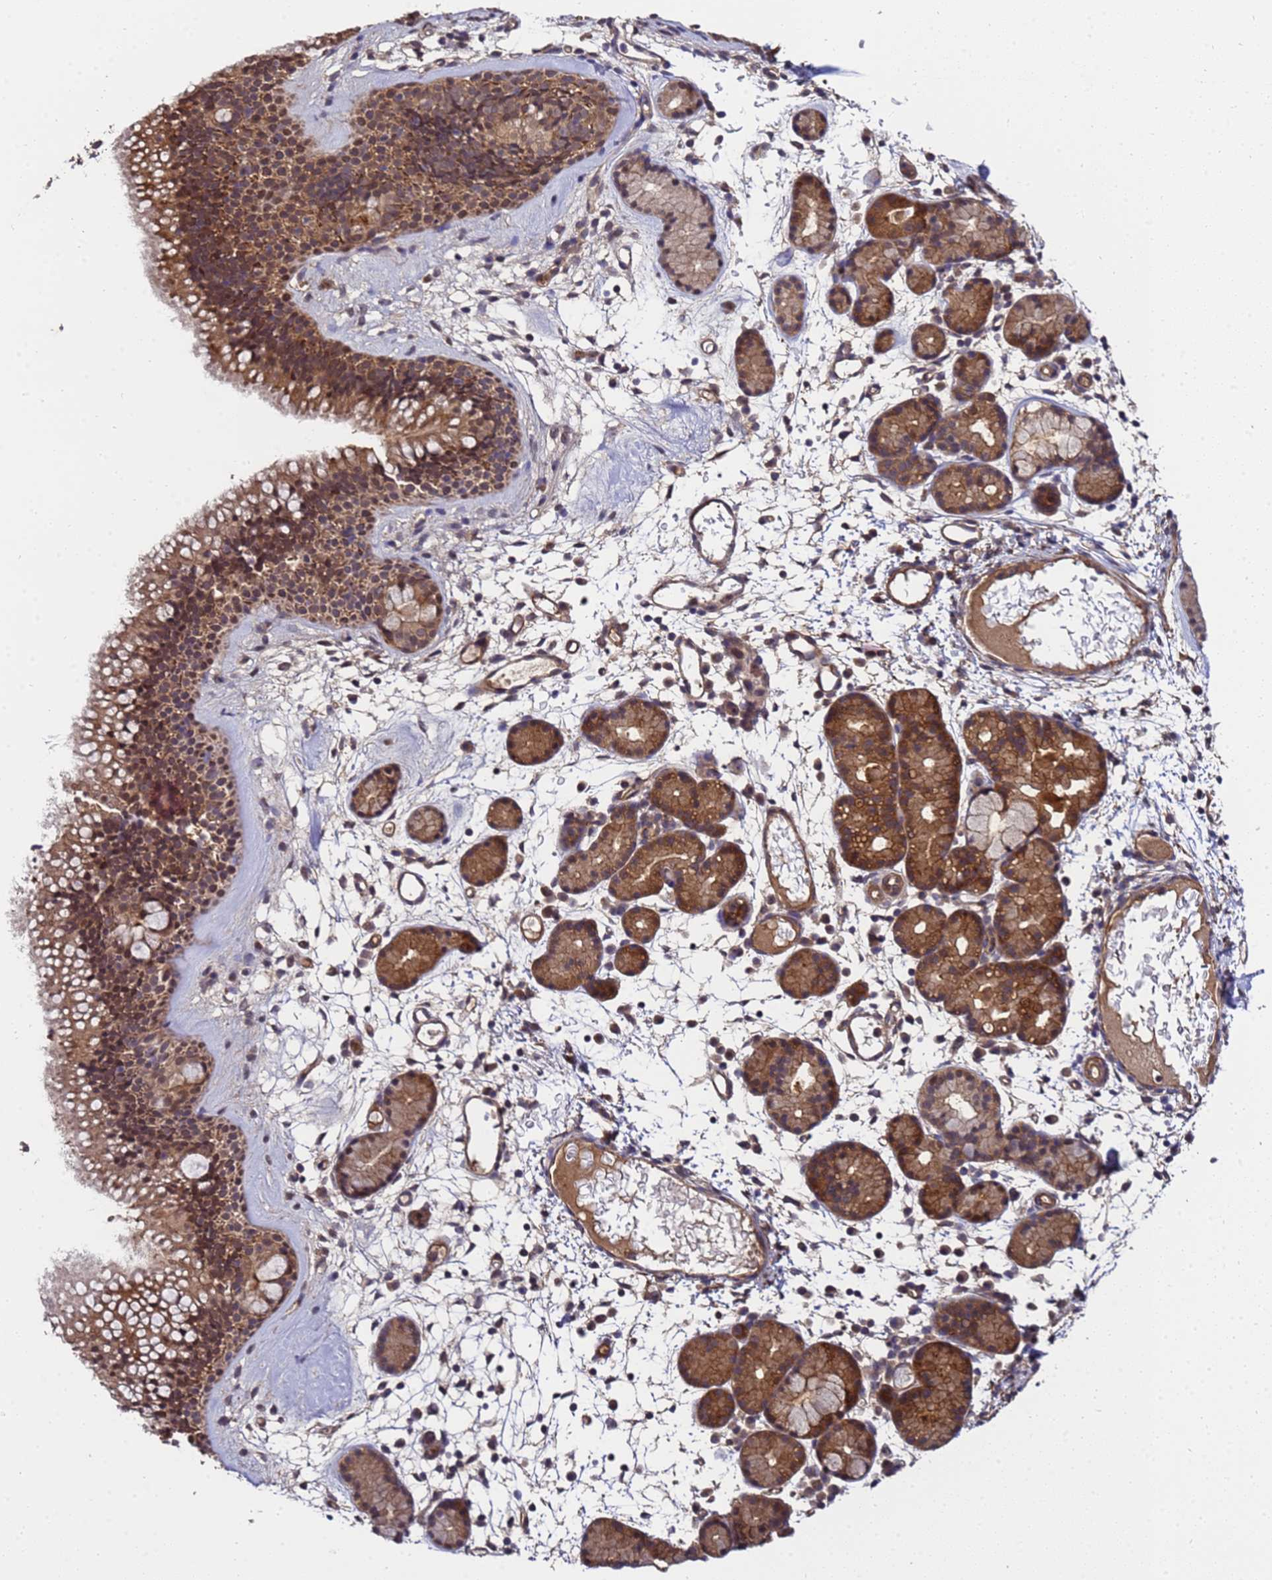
{"staining": {"intensity": "moderate", "quantity": ">75%", "location": "cytoplasmic/membranous,nuclear"}, "tissue": "nasopharynx", "cell_type": "Respiratory epithelial cells", "image_type": "normal", "snomed": [{"axis": "morphology", "description": "Normal tissue, NOS"}, {"axis": "topography", "description": "Nasopharynx"}], "caption": "Respiratory epithelial cells display moderate cytoplasmic/membranous,nuclear expression in about >75% of cells in normal nasopharynx.", "gene": "GSTCD", "patient": {"sex": "female", "age": 81}}